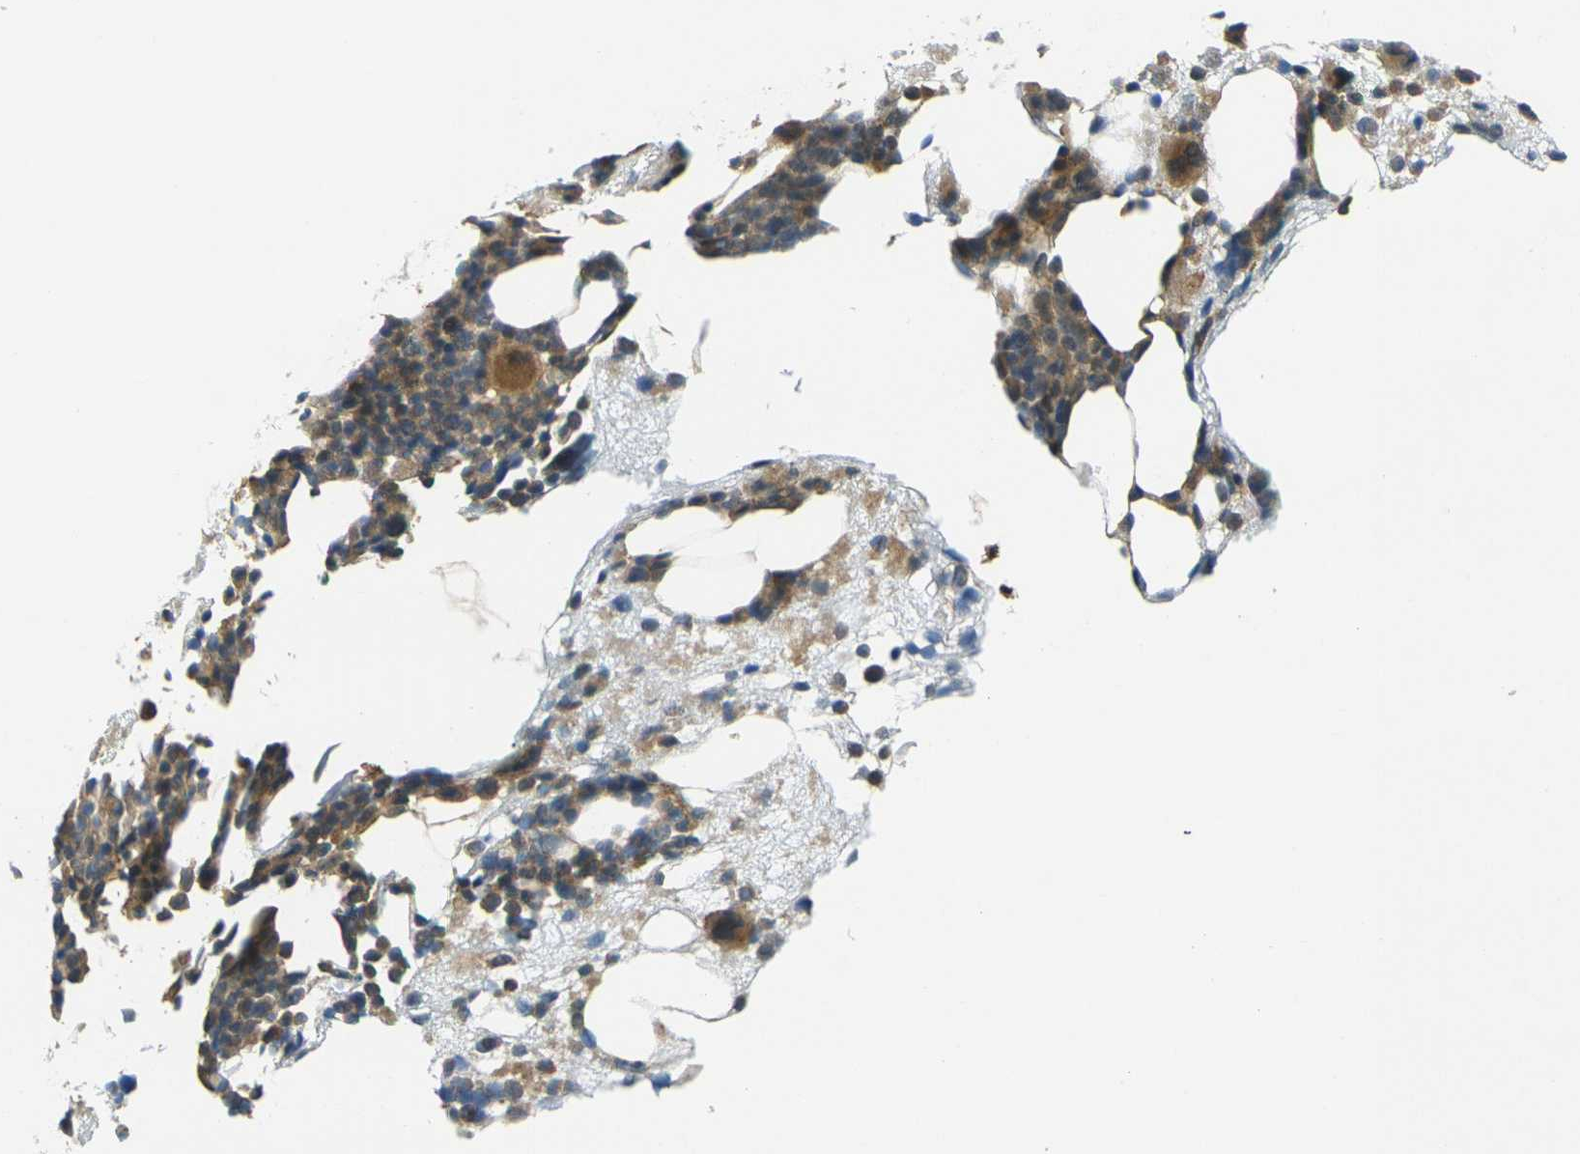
{"staining": {"intensity": "moderate", "quantity": ">75%", "location": "cytoplasmic/membranous"}, "tissue": "bone marrow", "cell_type": "Hematopoietic cells", "image_type": "normal", "snomed": [{"axis": "morphology", "description": "Normal tissue, NOS"}, {"axis": "morphology", "description": "Inflammation, NOS"}, {"axis": "topography", "description": "Bone marrow"}], "caption": "Protein staining of benign bone marrow reveals moderate cytoplasmic/membranous expression in about >75% of hematopoietic cells.", "gene": "KCTD10", "patient": {"sex": "male", "age": 43}}